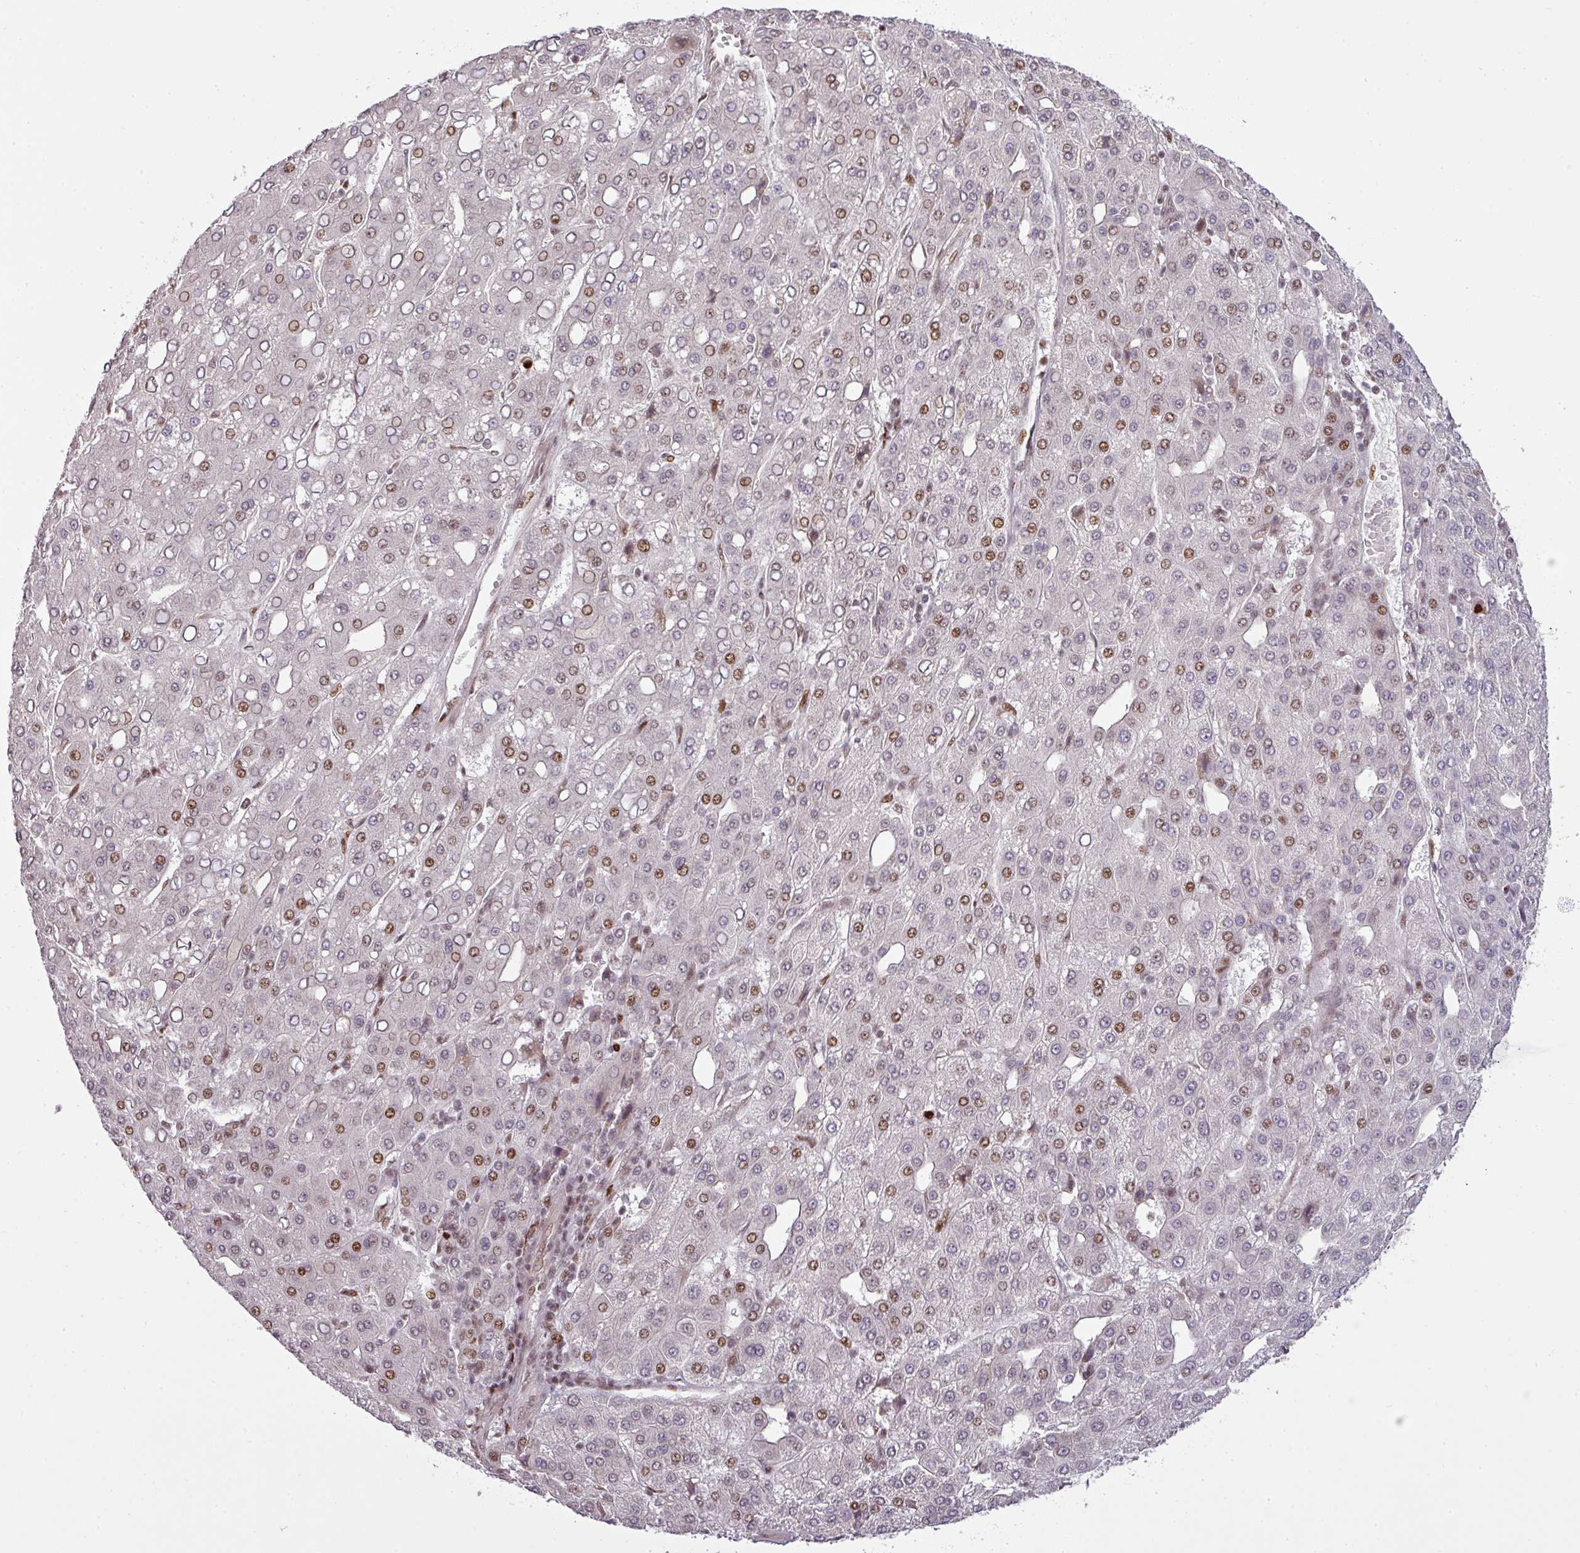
{"staining": {"intensity": "moderate", "quantity": "25%-75%", "location": "nuclear"}, "tissue": "liver cancer", "cell_type": "Tumor cells", "image_type": "cancer", "snomed": [{"axis": "morphology", "description": "Carcinoma, Hepatocellular, NOS"}, {"axis": "topography", "description": "Liver"}], "caption": "Protein staining reveals moderate nuclear positivity in about 25%-75% of tumor cells in liver cancer (hepatocellular carcinoma).", "gene": "MYSM1", "patient": {"sex": "male", "age": 65}}